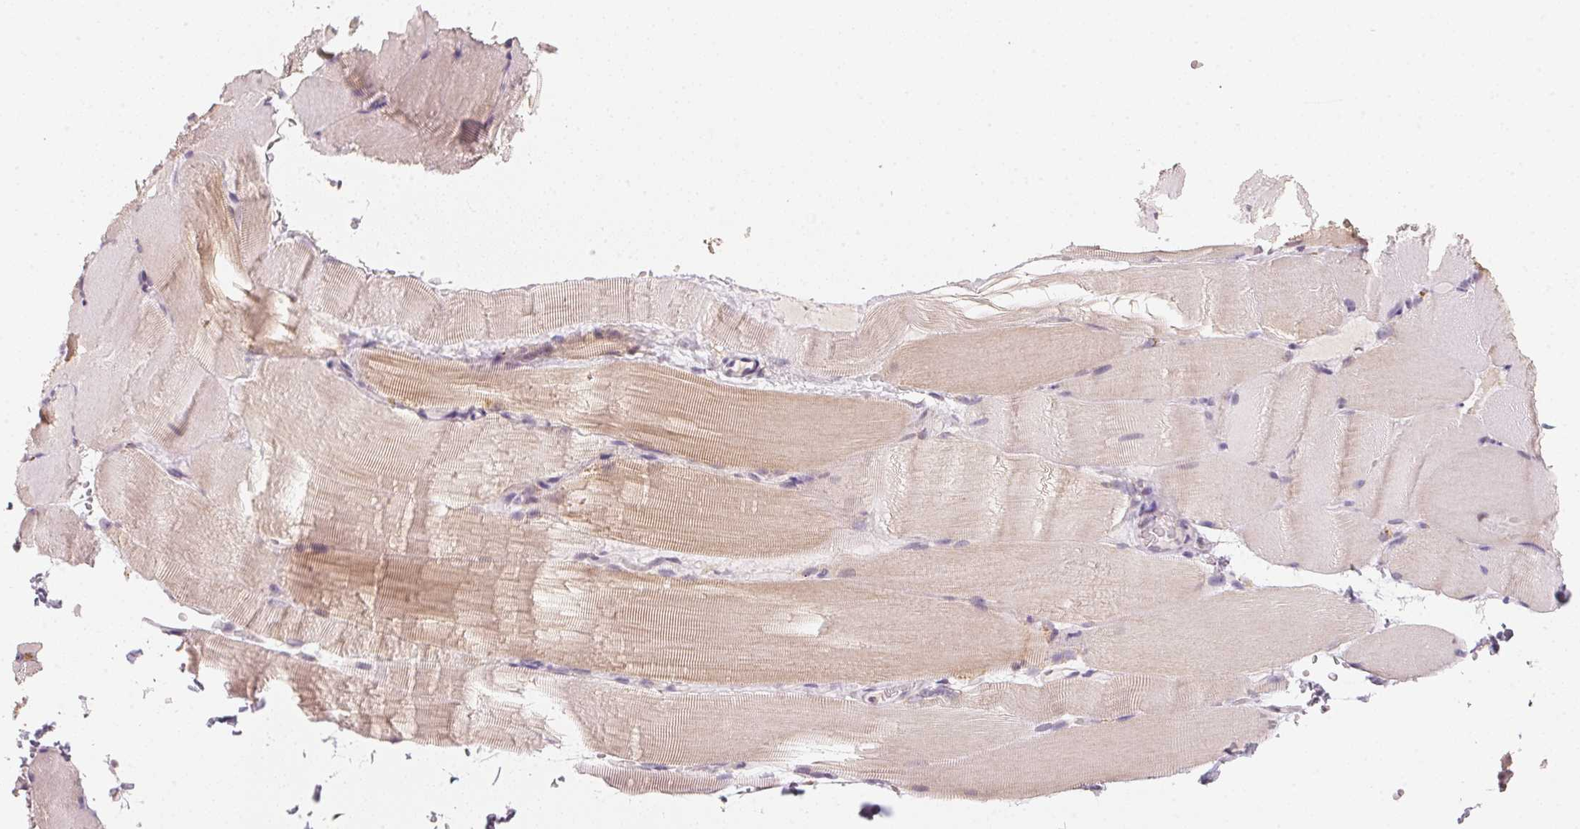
{"staining": {"intensity": "weak", "quantity": "<25%", "location": "cytoplasmic/membranous"}, "tissue": "skeletal muscle", "cell_type": "Myocytes", "image_type": "normal", "snomed": [{"axis": "morphology", "description": "Normal tissue, NOS"}, {"axis": "topography", "description": "Skeletal muscle"}], "caption": "An IHC photomicrograph of unremarkable skeletal muscle is shown. There is no staining in myocytes of skeletal muscle.", "gene": "ANKRD31", "patient": {"sex": "female", "age": 37}}